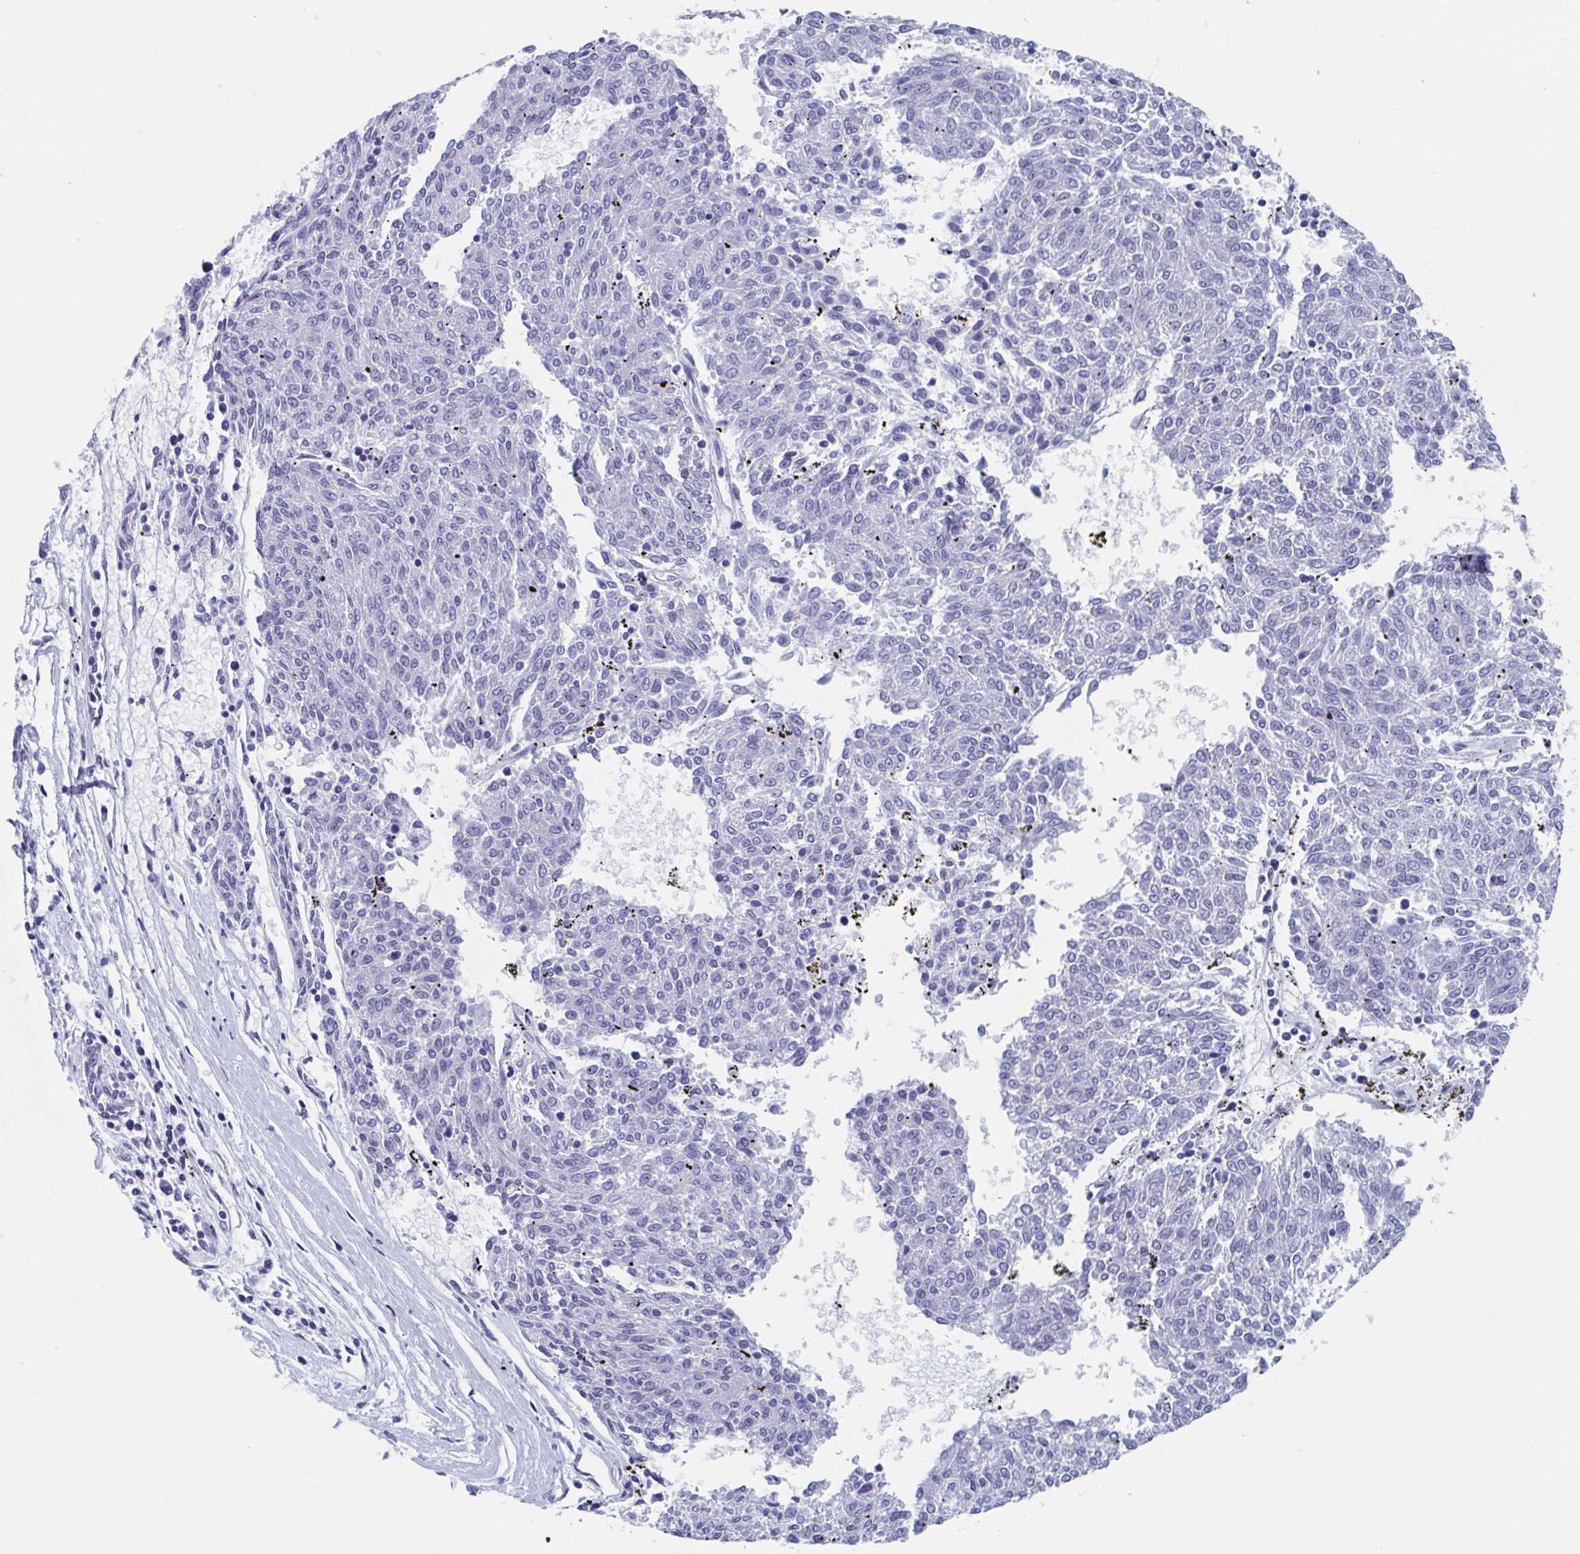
{"staining": {"intensity": "negative", "quantity": "none", "location": "none"}, "tissue": "melanoma", "cell_type": "Tumor cells", "image_type": "cancer", "snomed": [{"axis": "morphology", "description": "Malignant melanoma, NOS"}, {"axis": "topography", "description": "Skin"}], "caption": "This is an IHC histopathology image of malignant melanoma. There is no staining in tumor cells.", "gene": "SHCBP1L", "patient": {"sex": "female", "age": 72}}